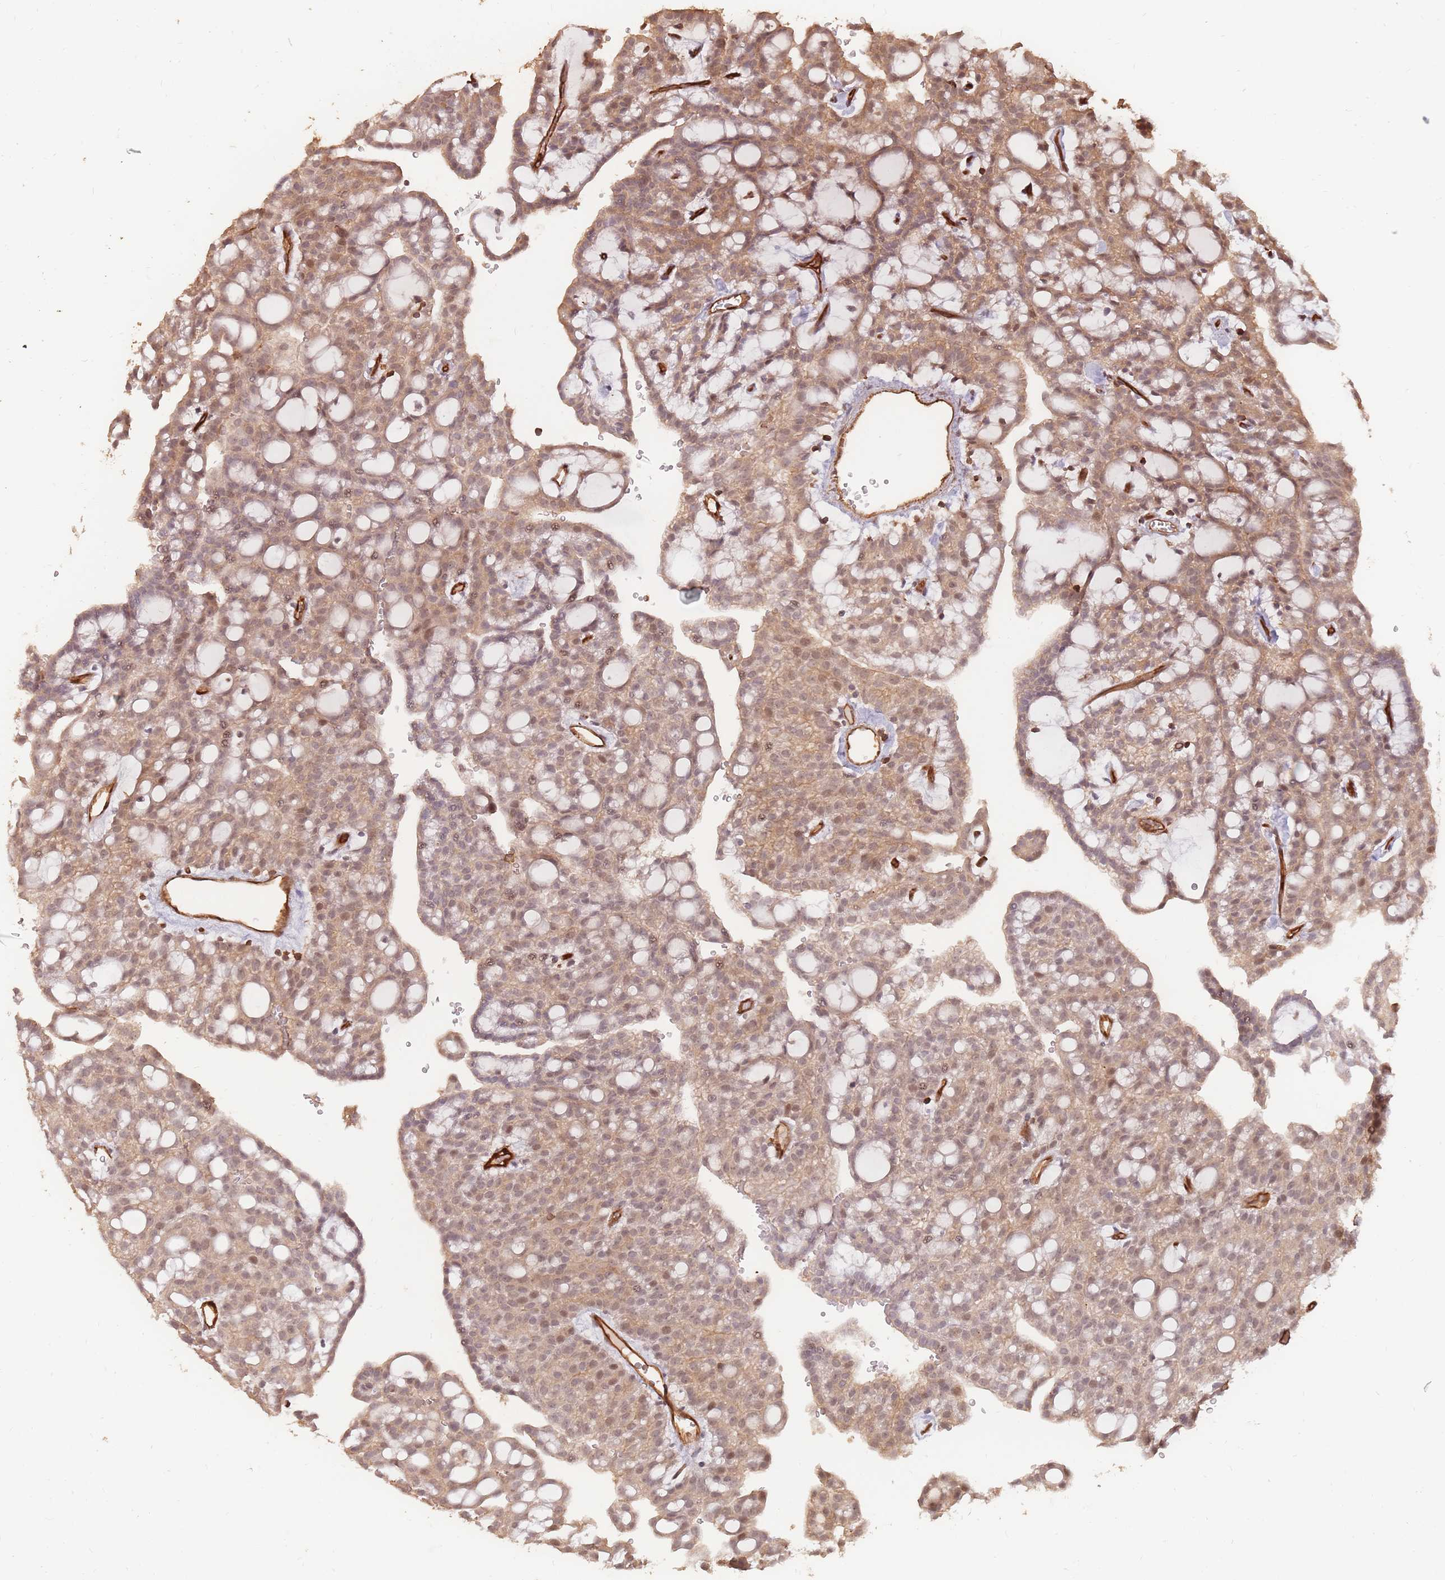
{"staining": {"intensity": "moderate", "quantity": "25%-75%", "location": "cytoplasmic/membranous,nuclear"}, "tissue": "renal cancer", "cell_type": "Tumor cells", "image_type": "cancer", "snomed": [{"axis": "morphology", "description": "Adenocarcinoma, NOS"}, {"axis": "topography", "description": "Kidney"}], "caption": "The histopathology image exhibits staining of renal adenocarcinoma, revealing moderate cytoplasmic/membranous and nuclear protein expression (brown color) within tumor cells.", "gene": "PLS3", "patient": {"sex": "male", "age": 63}}